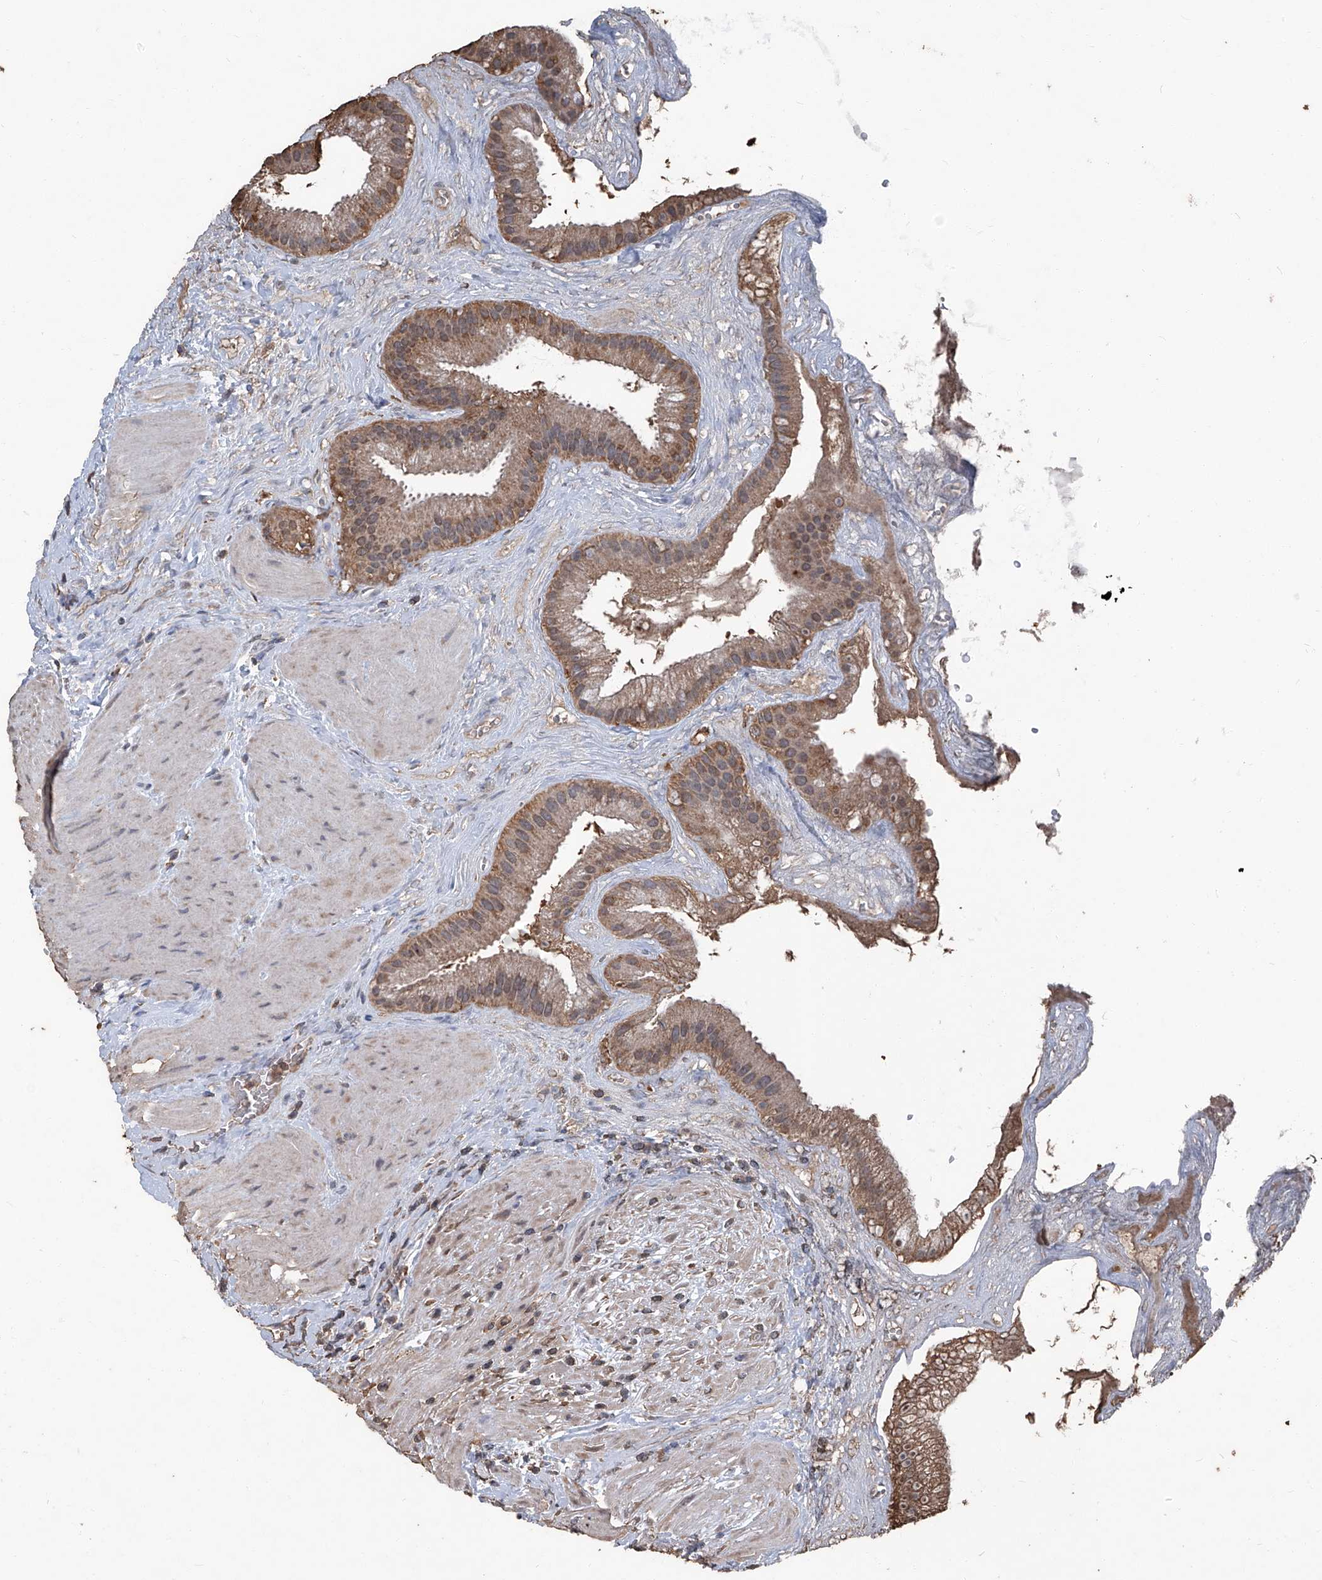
{"staining": {"intensity": "moderate", "quantity": ">75%", "location": "cytoplasmic/membranous"}, "tissue": "gallbladder", "cell_type": "Glandular cells", "image_type": "normal", "snomed": [{"axis": "morphology", "description": "Normal tissue, NOS"}, {"axis": "topography", "description": "Gallbladder"}], "caption": "Immunohistochemical staining of benign gallbladder shows >75% levels of moderate cytoplasmic/membranous protein staining in about >75% of glandular cells.", "gene": "STARD7", "patient": {"sex": "male", "age": 55}}